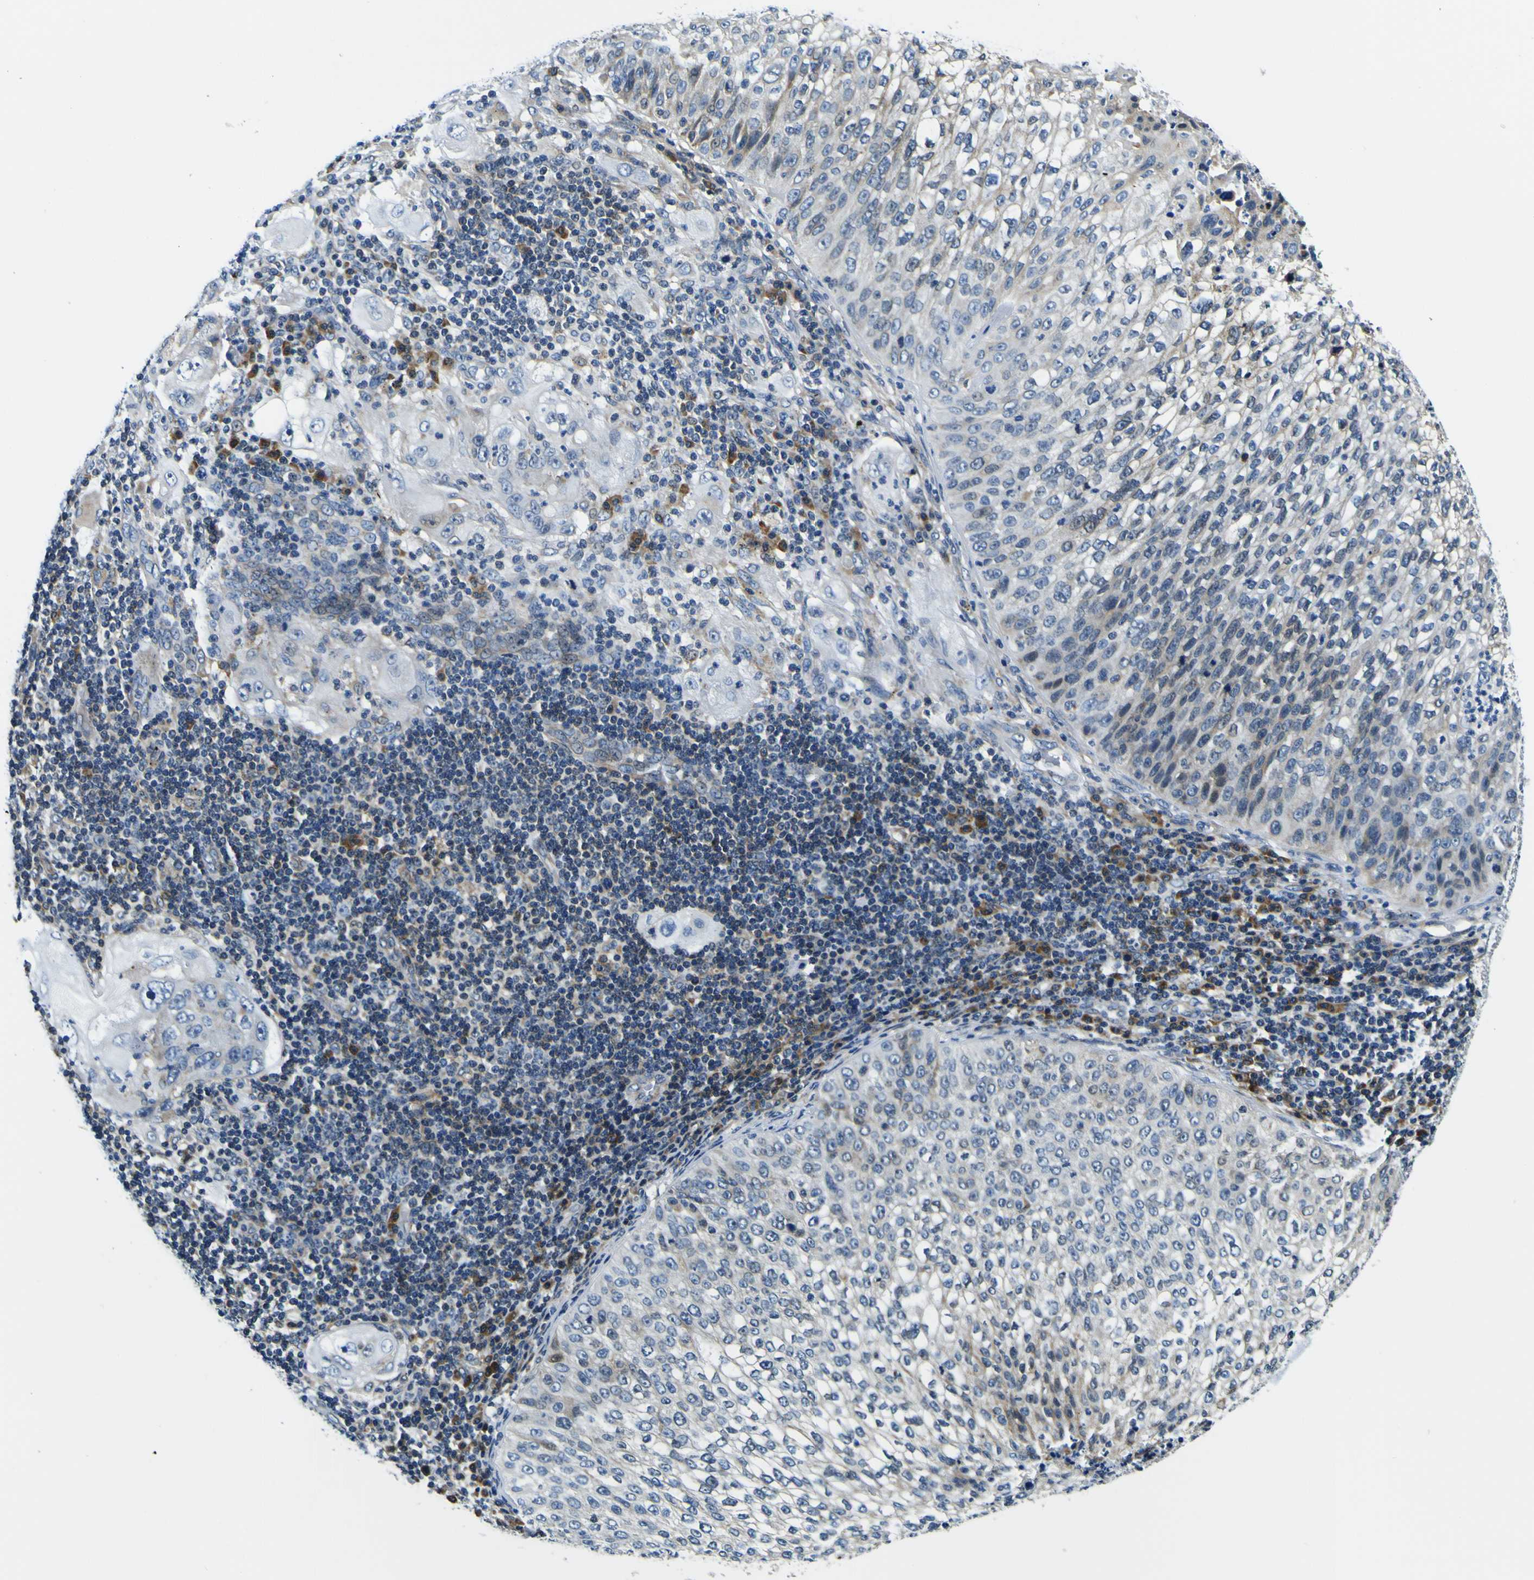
{"staining": {"intensity": "negative", "quantity": "none", "location": "none"}, "tissue": "lung cancer", "cell_type": "Tumor cells", "image_type": "cancer", "snomed": [{"axis": "morphology", "description": "Inflammation, NOS"}, {"axis": "morphology", "description": "Squamous cell carcinoma, NOS"}, {"axis": "topography", "description": "Lymph node"}, {"axis": "topography", "description": "Soft tissue"}, {"axis": "topography", "description": "Lung"}], "caption": "An immunohistochemistry (IHC) photomicrograph of lung cancer is shown. There is no staining in tumor cells of lung cancer.", "gene": "NLRP3", "patient": {"sex": "male", "age": 66}}